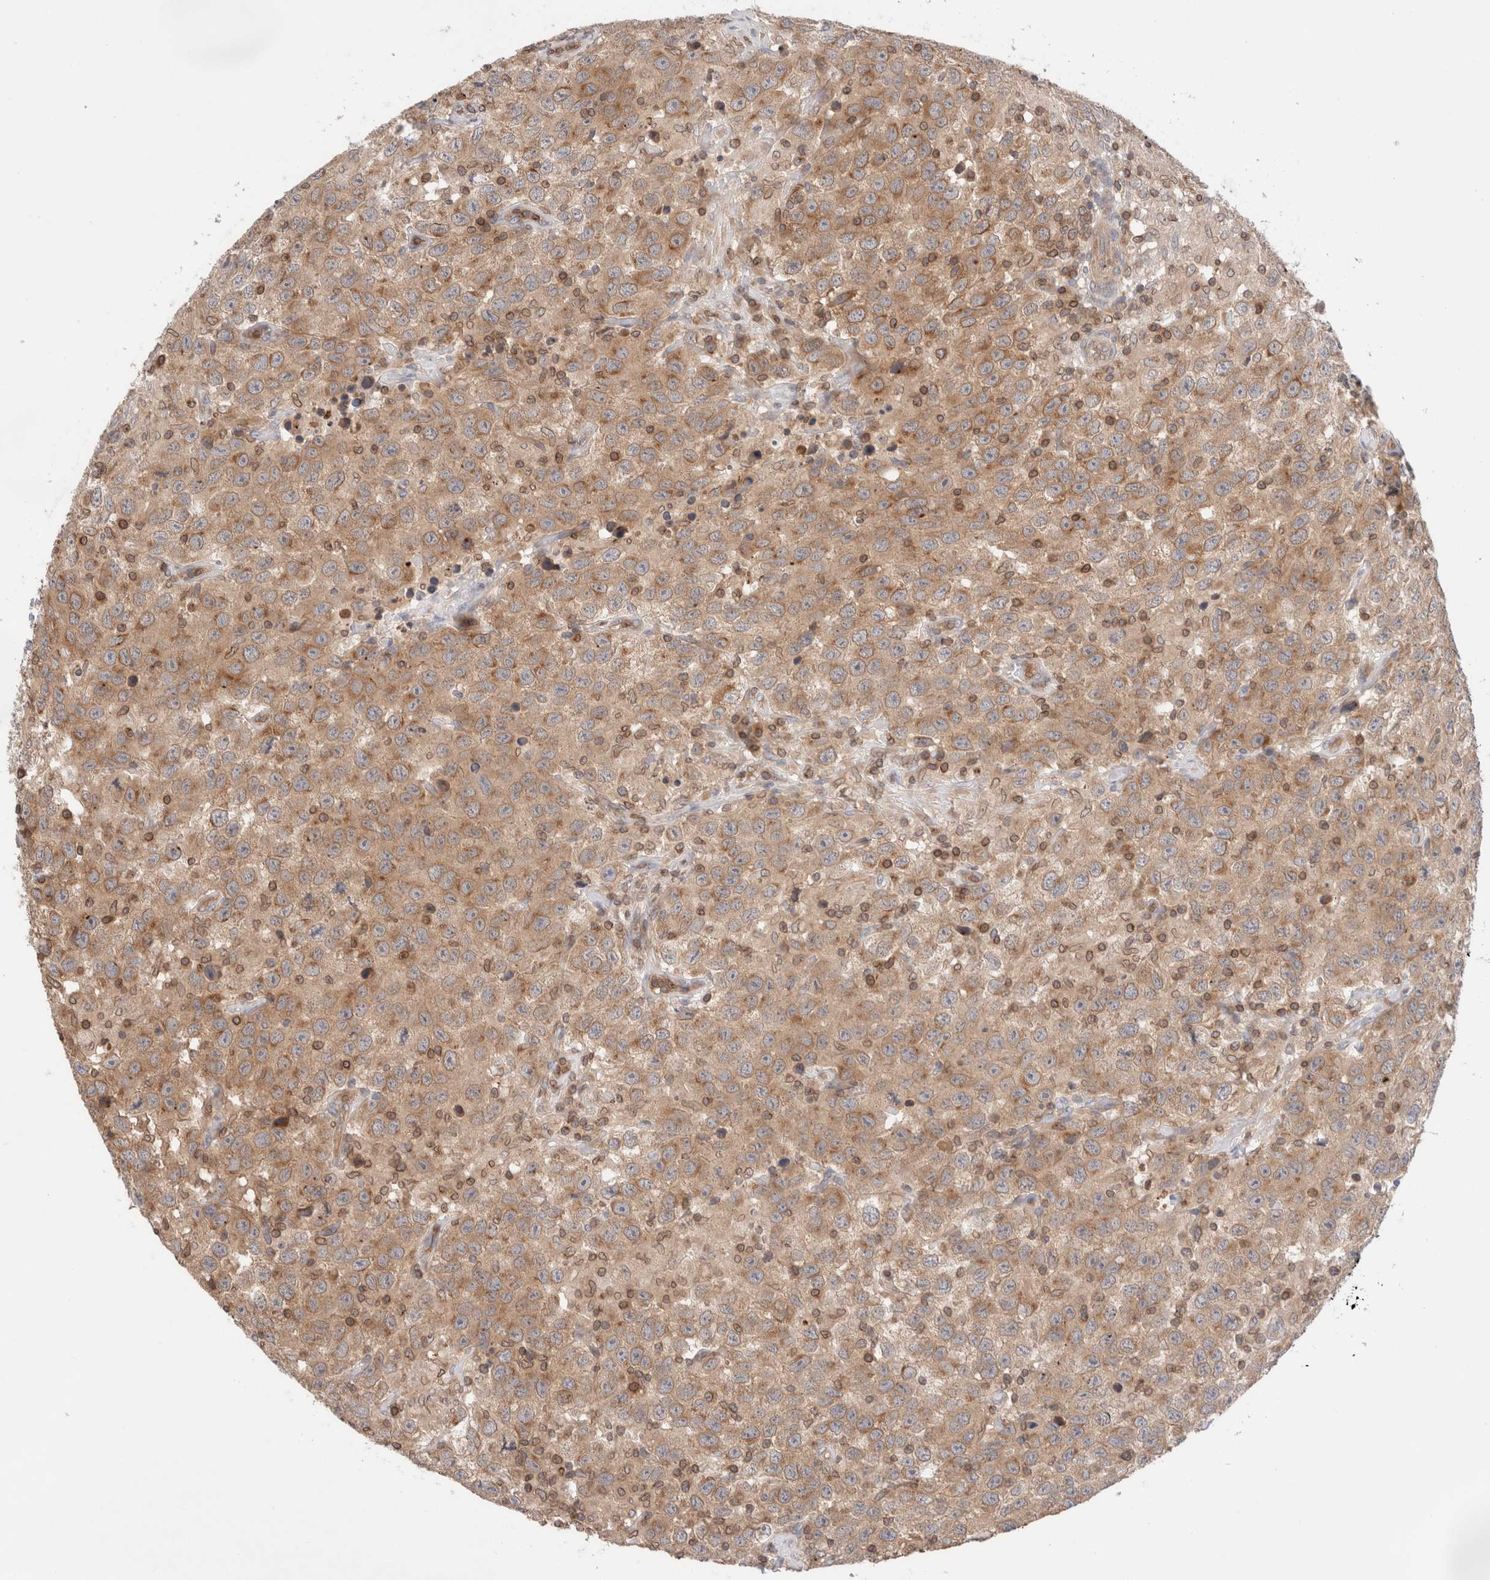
{"staining": {"intensity": "moderate", "quantity": ">75%", "location": "cytoplasmic/membranous"}, "tissue": "testis cancer", "cell_type": "Tumor cells", "image_type": "cancer", "snomed": [{"axis": "morphology", "description": "Seminoma, NOS"}, {"axis": "topography", "description": "Testis"}], "caption": "Seminoma (testis) tissue reveals moderate cytoplasmic/membranous staining in approximately >75% of tumor cells, visualized by immunohistochemistry. (Stains: DAB (3,3'-diaminobenzidine) in brown, nuclei in blue, Microscopy: brightfield microscopy at high magnification).", "gene": "SIKE1", "patient": {"sex": "male", "age": 41}}